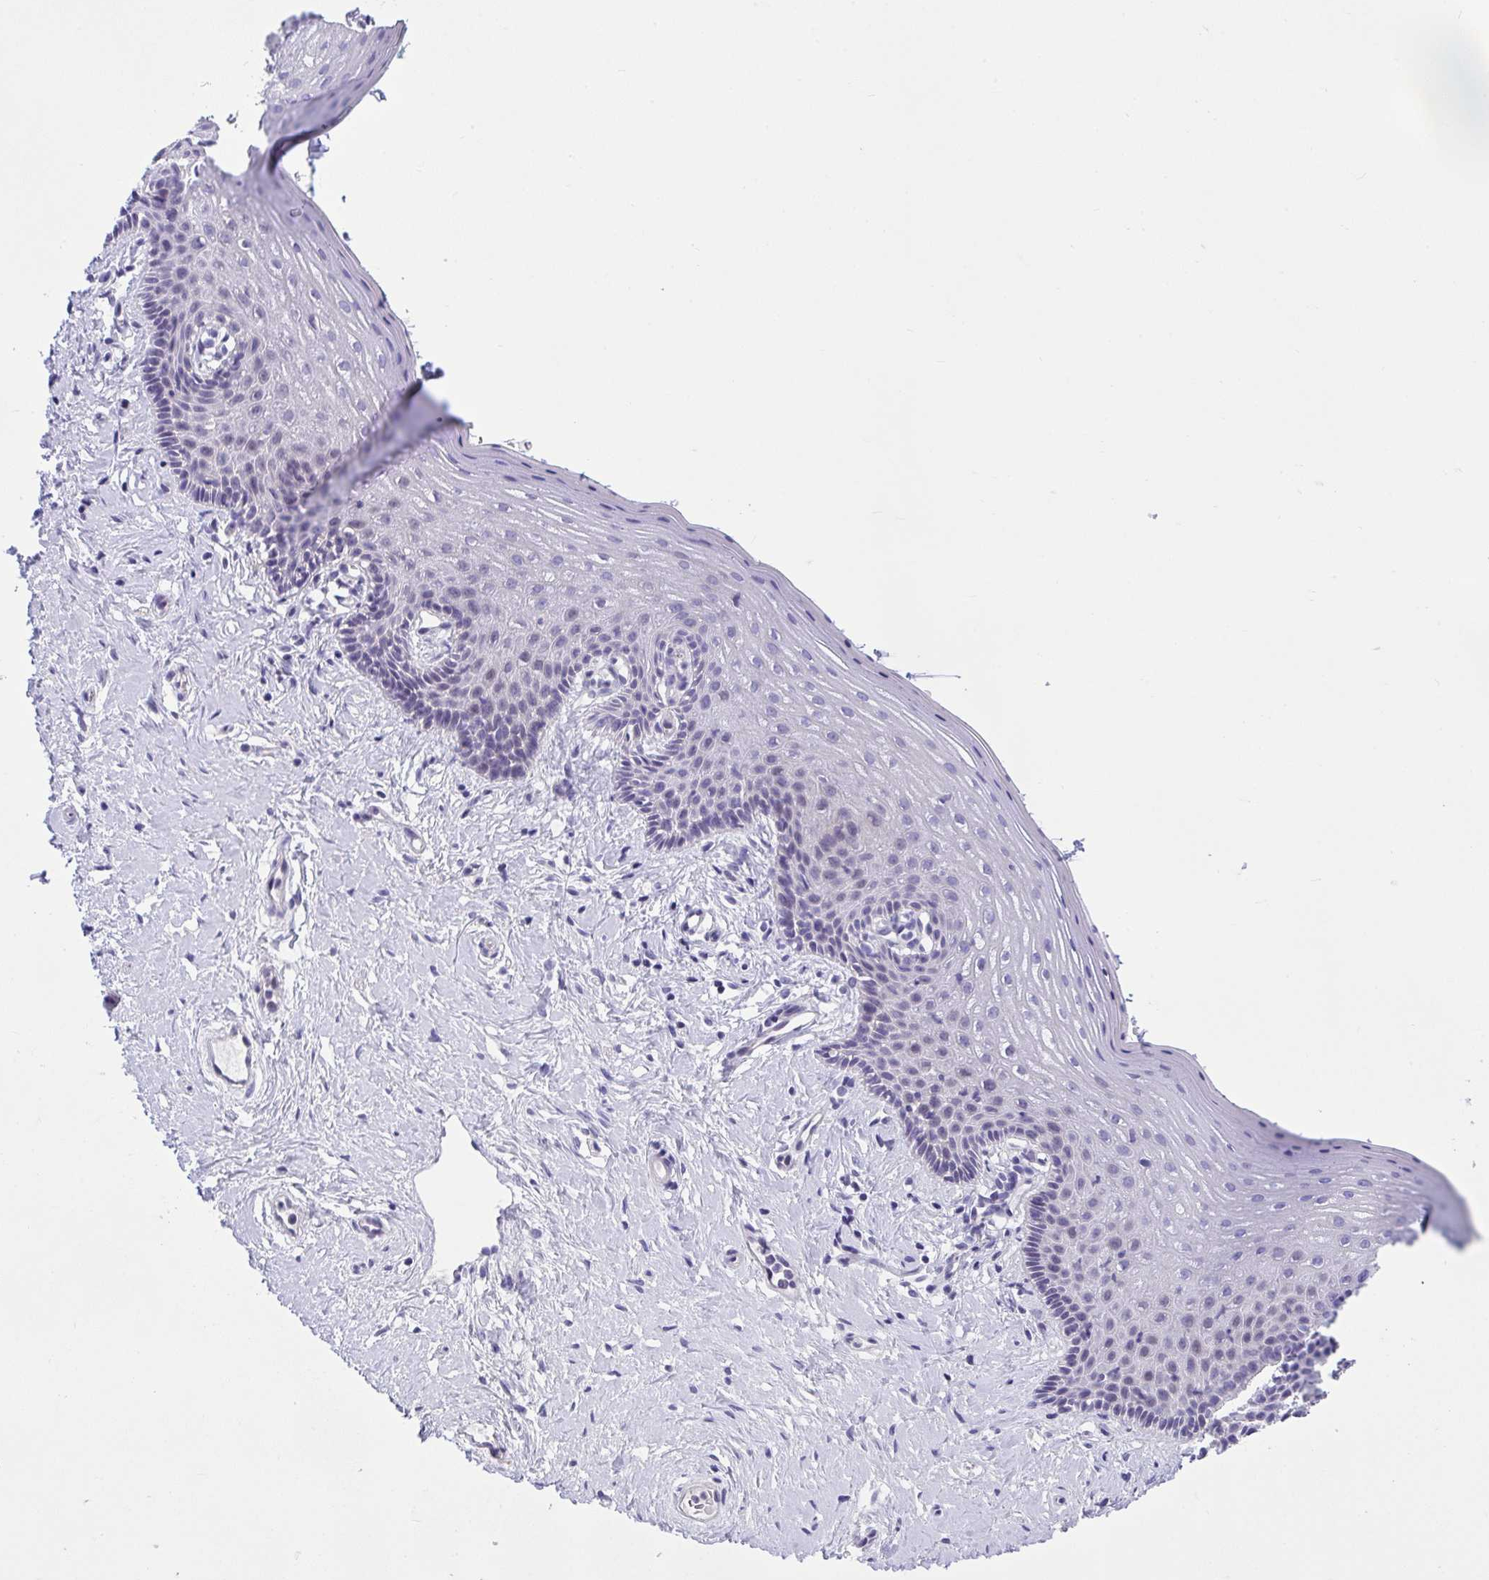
{"staining": {"intensity": "negative", "quantity": "none", "location": "none"}, "tissue": "vagina", "cell_type": "Squamous epithelial cells", "image_type": "normal", "snomed": [{"axis": "morphology", "description": "Normal tissue, NOS"}, {"axis": "topography", "description": "Vagina"}], "caption": "High power microscopy histopathology image of an IHC photomicrograph of unremarkable vagina, revealing no significant staining in squamous epithelial cells.", "gene": "WDR97", "patient": {"sex": "female", "age": 42}}